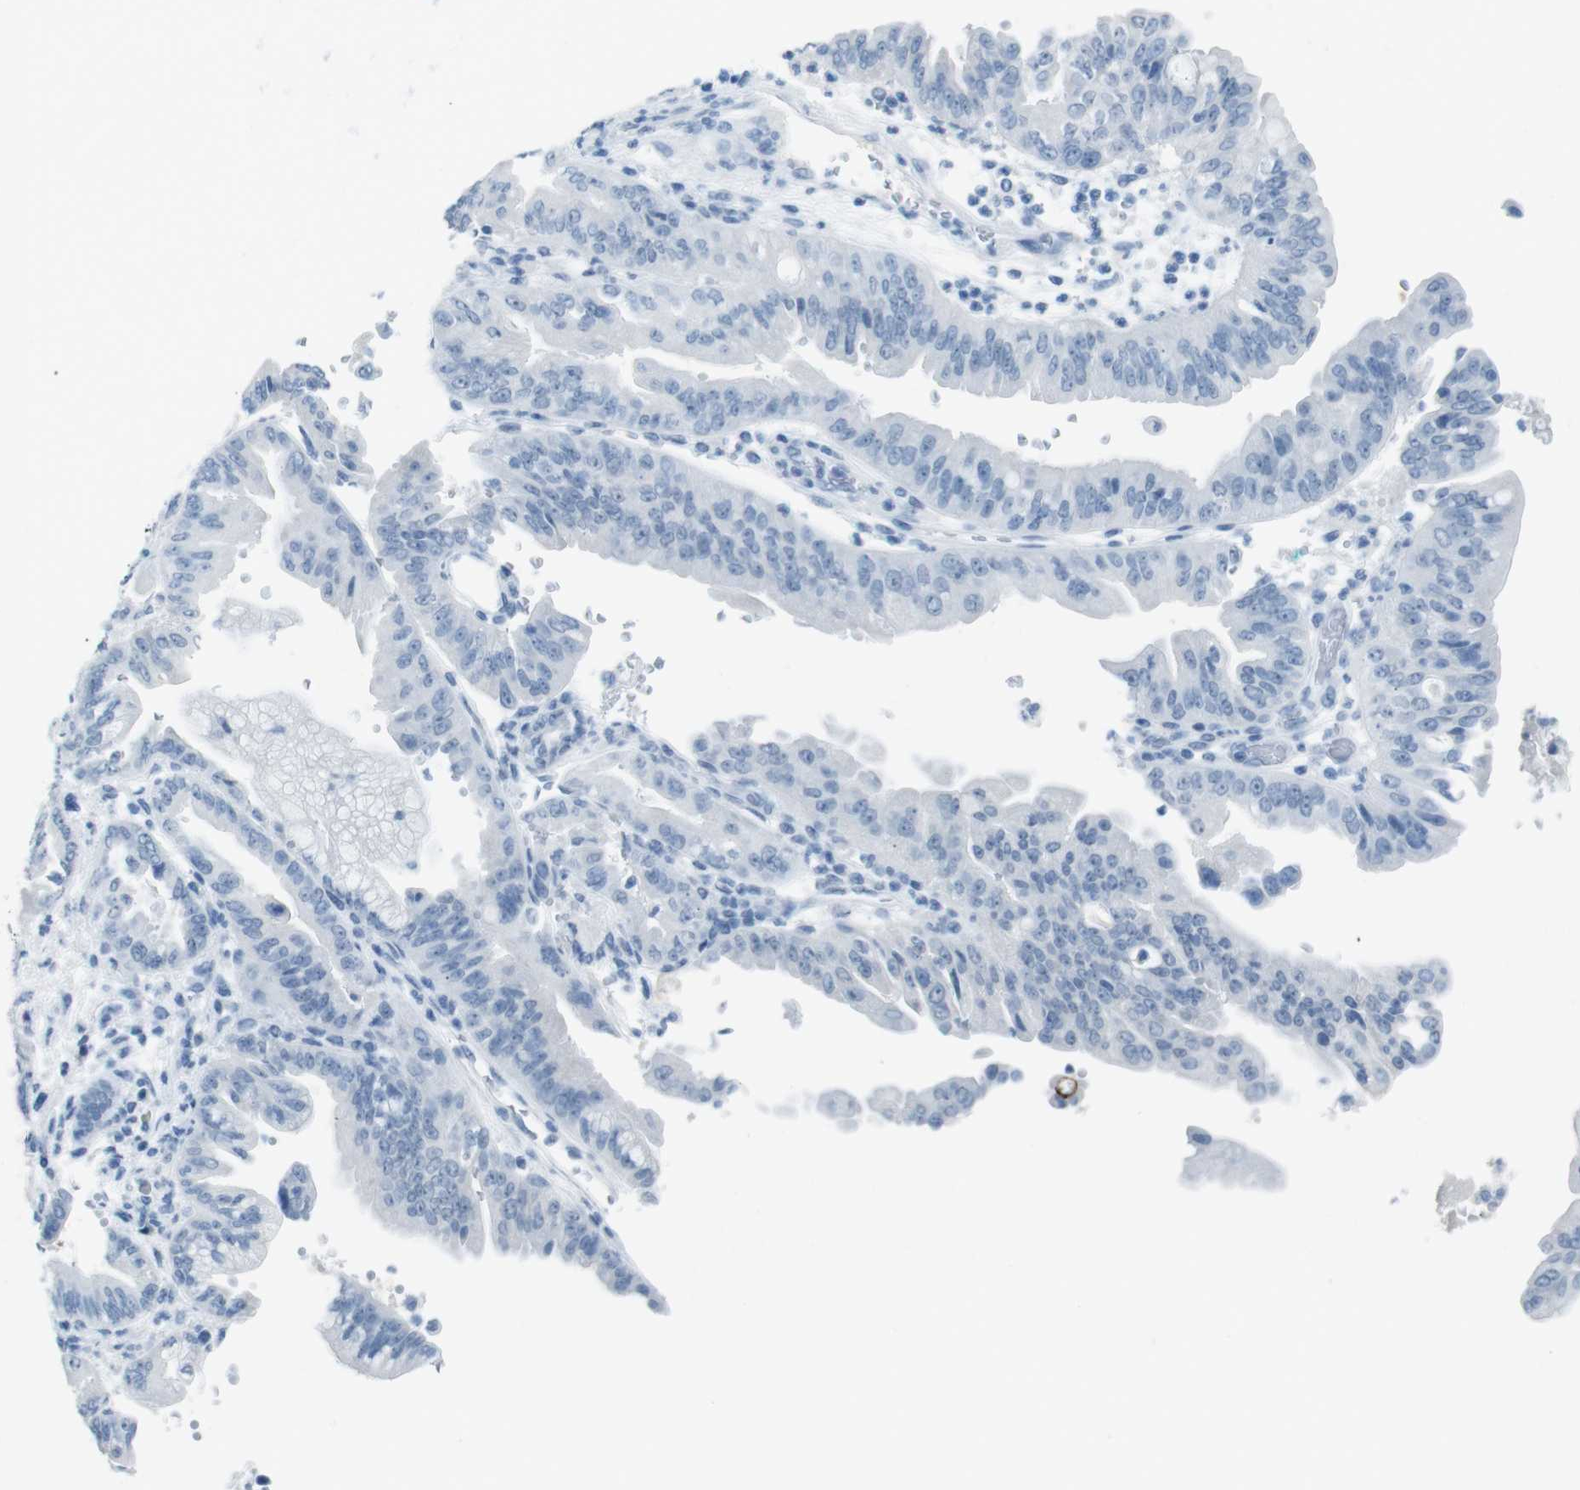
{"staining": {"intensity": "negative", "quantity": "none", "location": "none"}, "tissue": "pancreatic cancer", "cell_type": "Tumor cells", "image_type": "cancer", "snomed": [{"axis": "morphology", "description": "Adenocarcinoma, NOS"}, {"axis": "topography", "description": "Pancreas"}], "caption": "Micrograph shows no protein expression in tumor cells of pancreatic cancer (adenocarcinoma) tissue.", "gene": "TMEM207", "patient": {"sex": "male", "age": 70}}